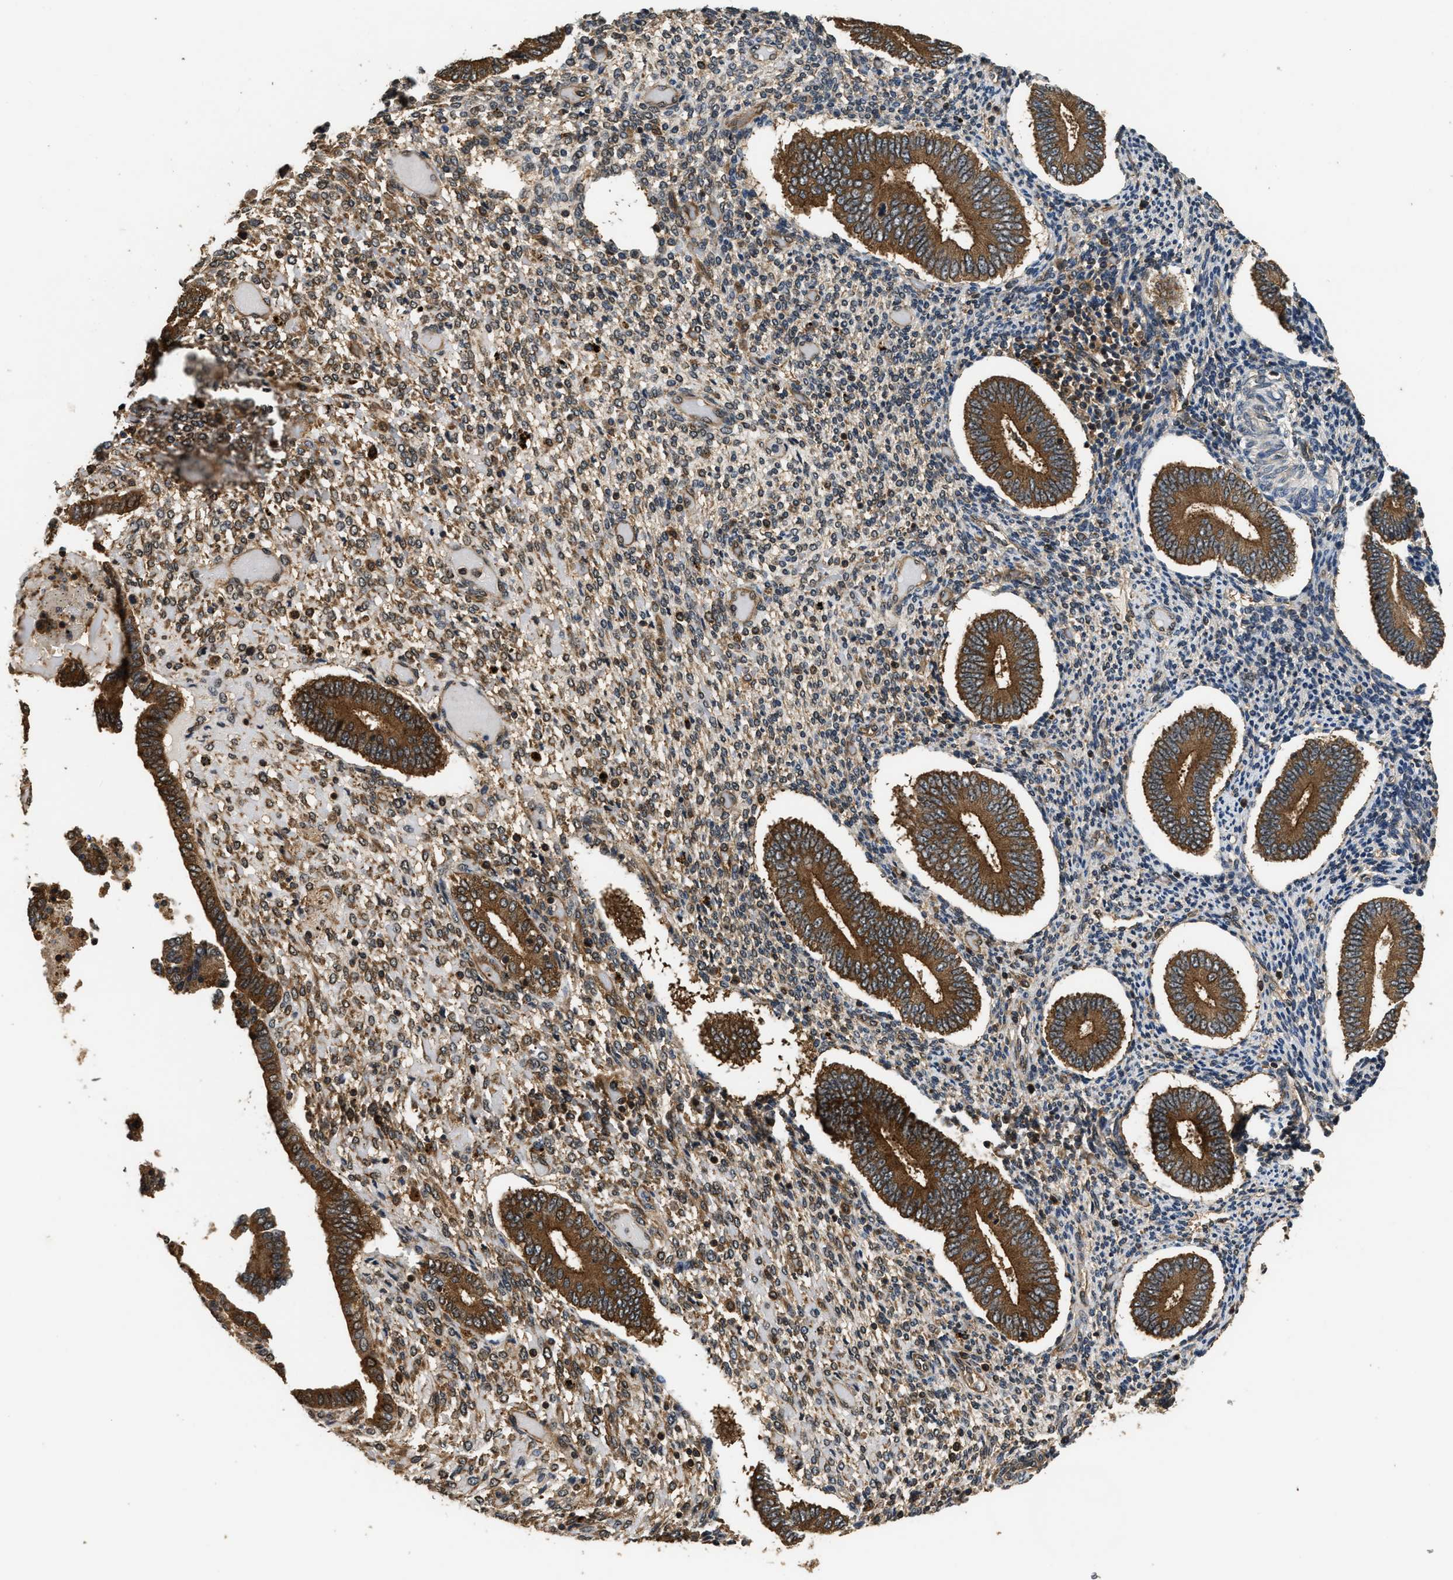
{"staining": {"intensity": "moderate", "quantity": "25%-75%", "location": "cytoplasmic/membranous"}, "tissue": "endometrium", "cell_type": "Cells in endometrial stroma", "image_type": "normal", "snomed": [{"axis": "morphology", "description": "Normal tissue, NOS"}, {"axis": "topography", "description": "Endometrium"}], "caption": "Immunohistochemistry (IHC) histopathology image of unremarkable human endometrium stained for a protein (brown), which reveals medium levels of moderate cytoplasmic/membranous positivity in approximately 25%-75% of cells in endometrial stroma.", "gene": "DNAJC2", "patient": {"sex": "female", "age": 42}}